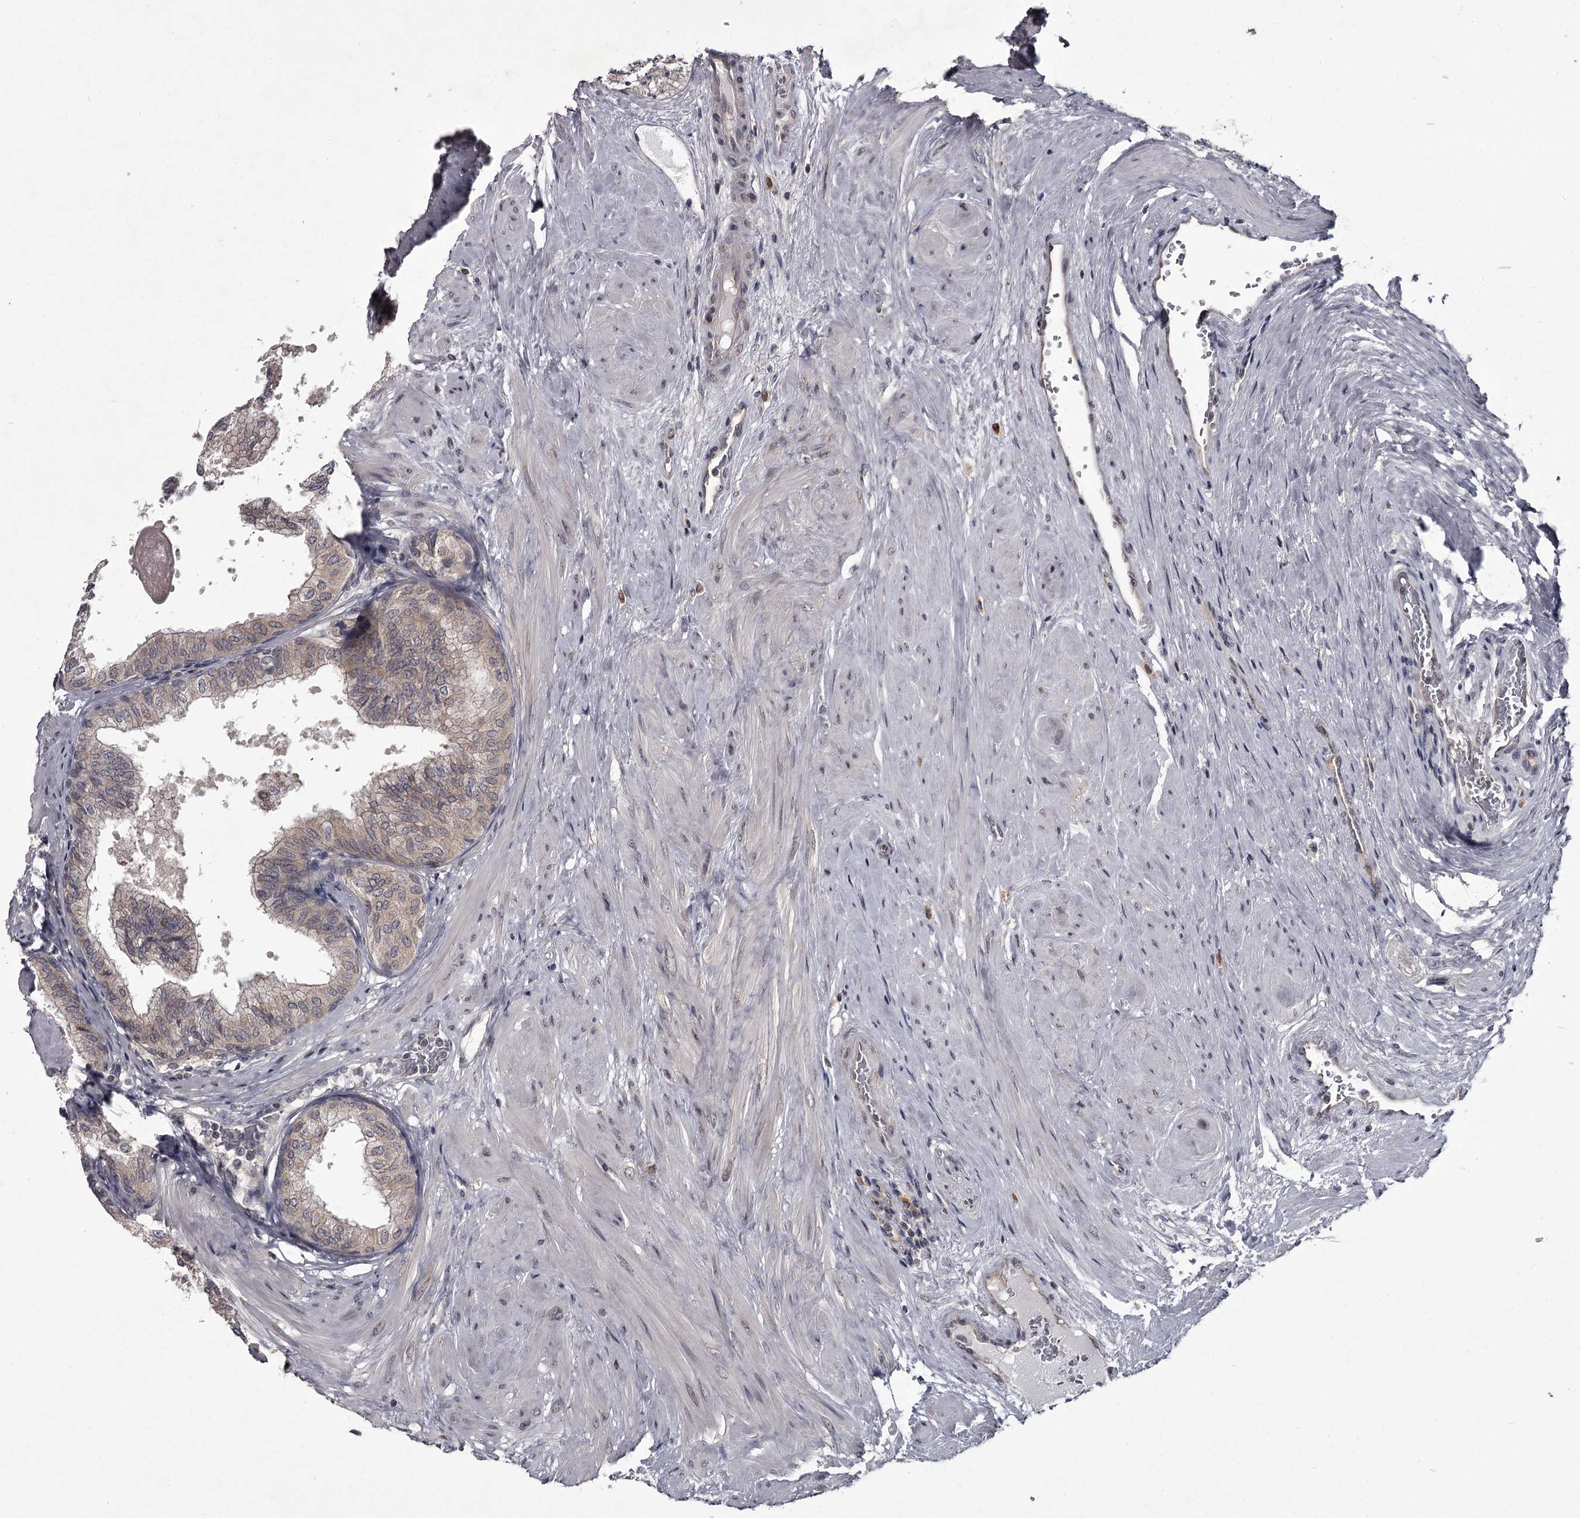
{"staining": {"intensity": "weak", "quantity": "25%-75%", "location": "cytoplasmic/membranous"}, "tissue": "prostate", "cell_type": "Glandular cells", "image_type": "normal", "snomed": [{"axis": "morphology", "description": "Normal tissue, NOS"}, {"axis": "topography", "description": "Prostate"}], "caption": "Immunohistochemistry (IHC) image of benign human prostate stained for a protein (brown), which exhibits low levels of weak cytoplasmic/membranous staining in about 25%-75% of glandular cells.", "gene": "CCDC92", "patient": {"sex": "male", "age": 60}}